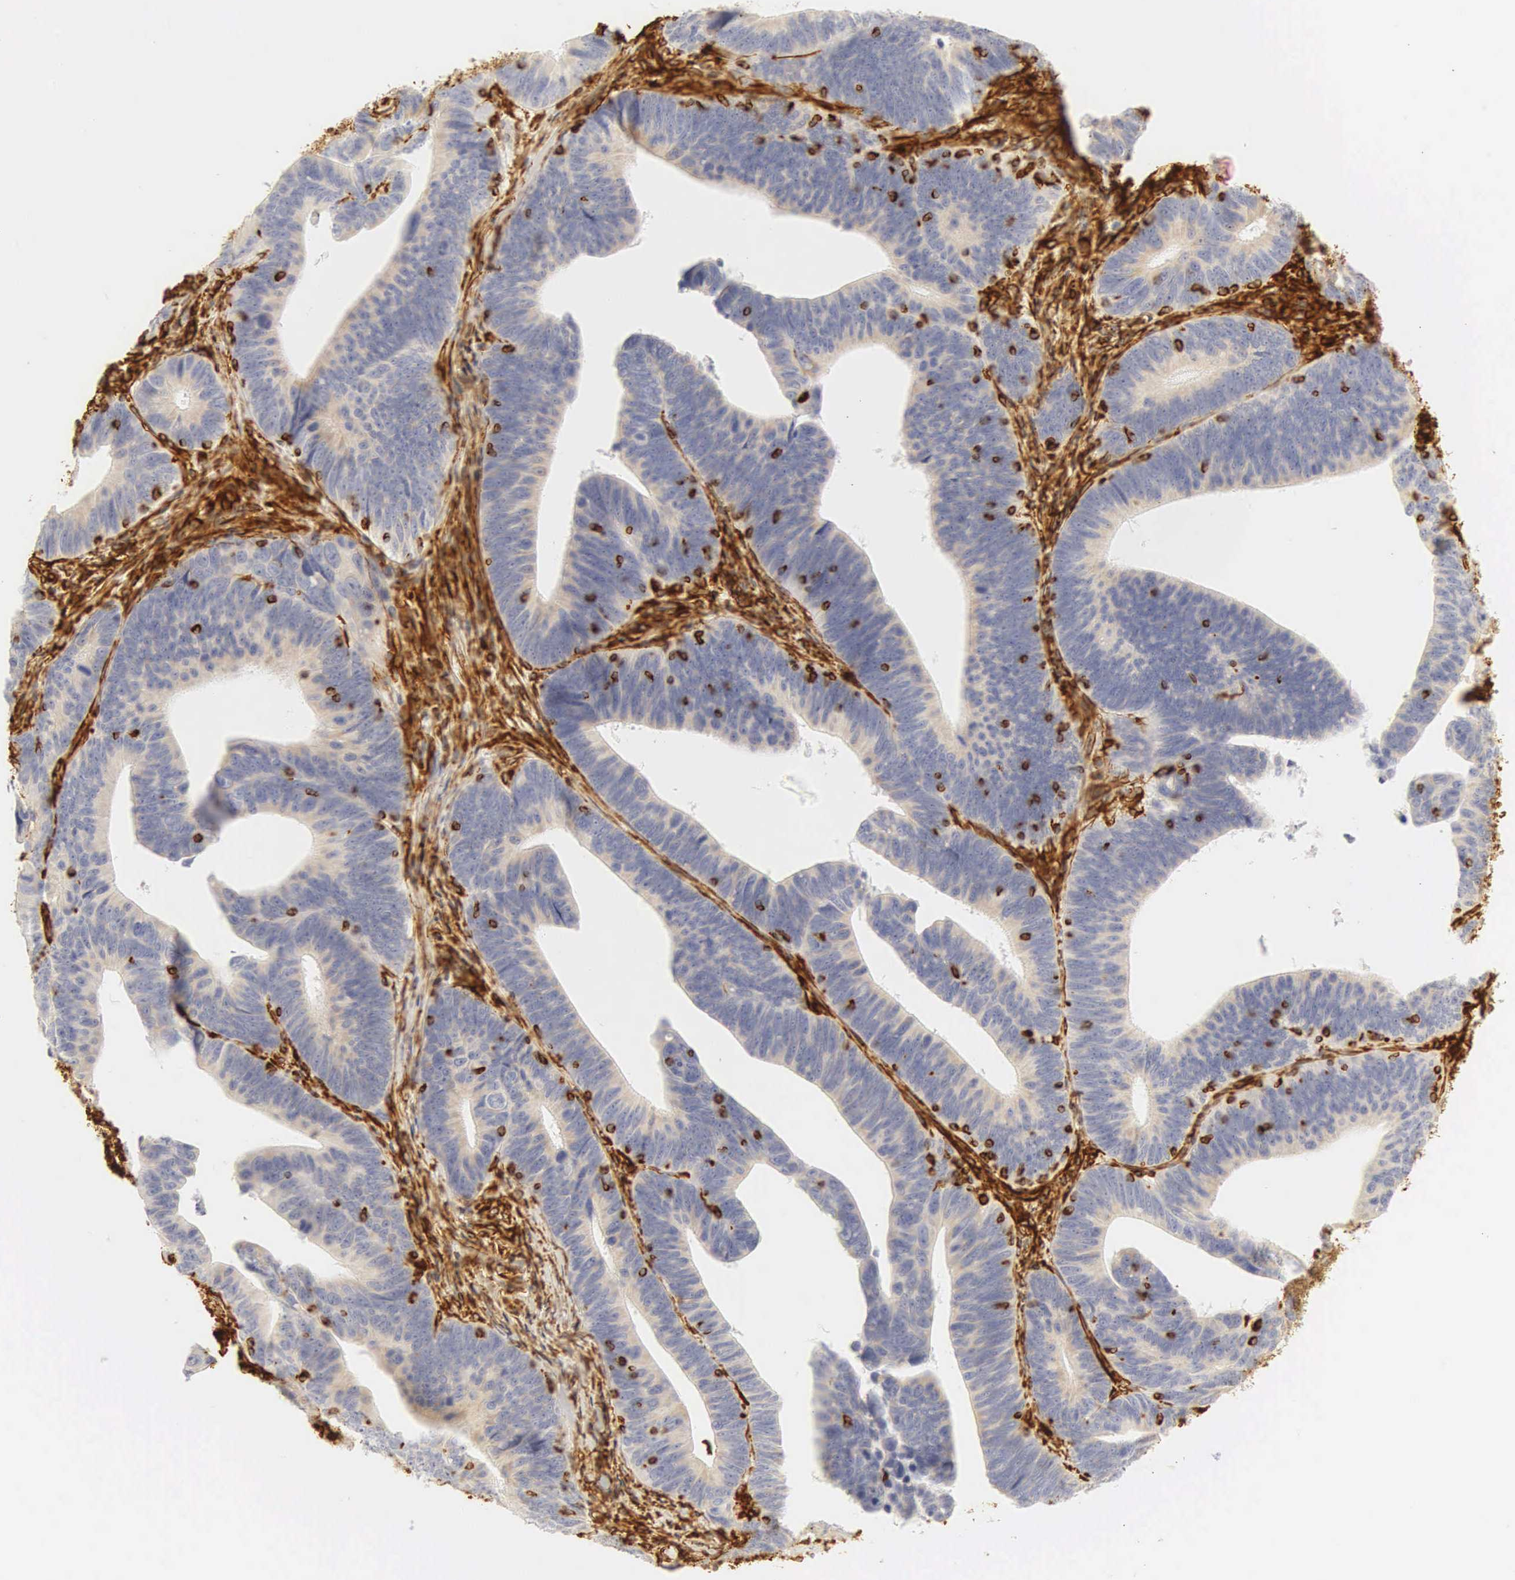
{"staining": {"intensity": "negative", "quantity": "none", "location": "none"}, "tissue": "colorectal cancer", "cell_type": "Tumor cells", "image_type": "cancer", "snomed": [{"axis": "morphology", "description": "Adenocarcinoma, NOS"}, {"axis": "topography", "description": "Colon"}], "caption": "A micrograph of human colorectal adenocarcinoma is negative for staining in tumor cells. (Stains: DAB (3,3'-diaminobenzidine) IHC with hematoxylin counter stain, Microscopy: brightfield microscopy at high magnification).", "gene": "VIM", "patient": {"sex": "female", "age": 78}}